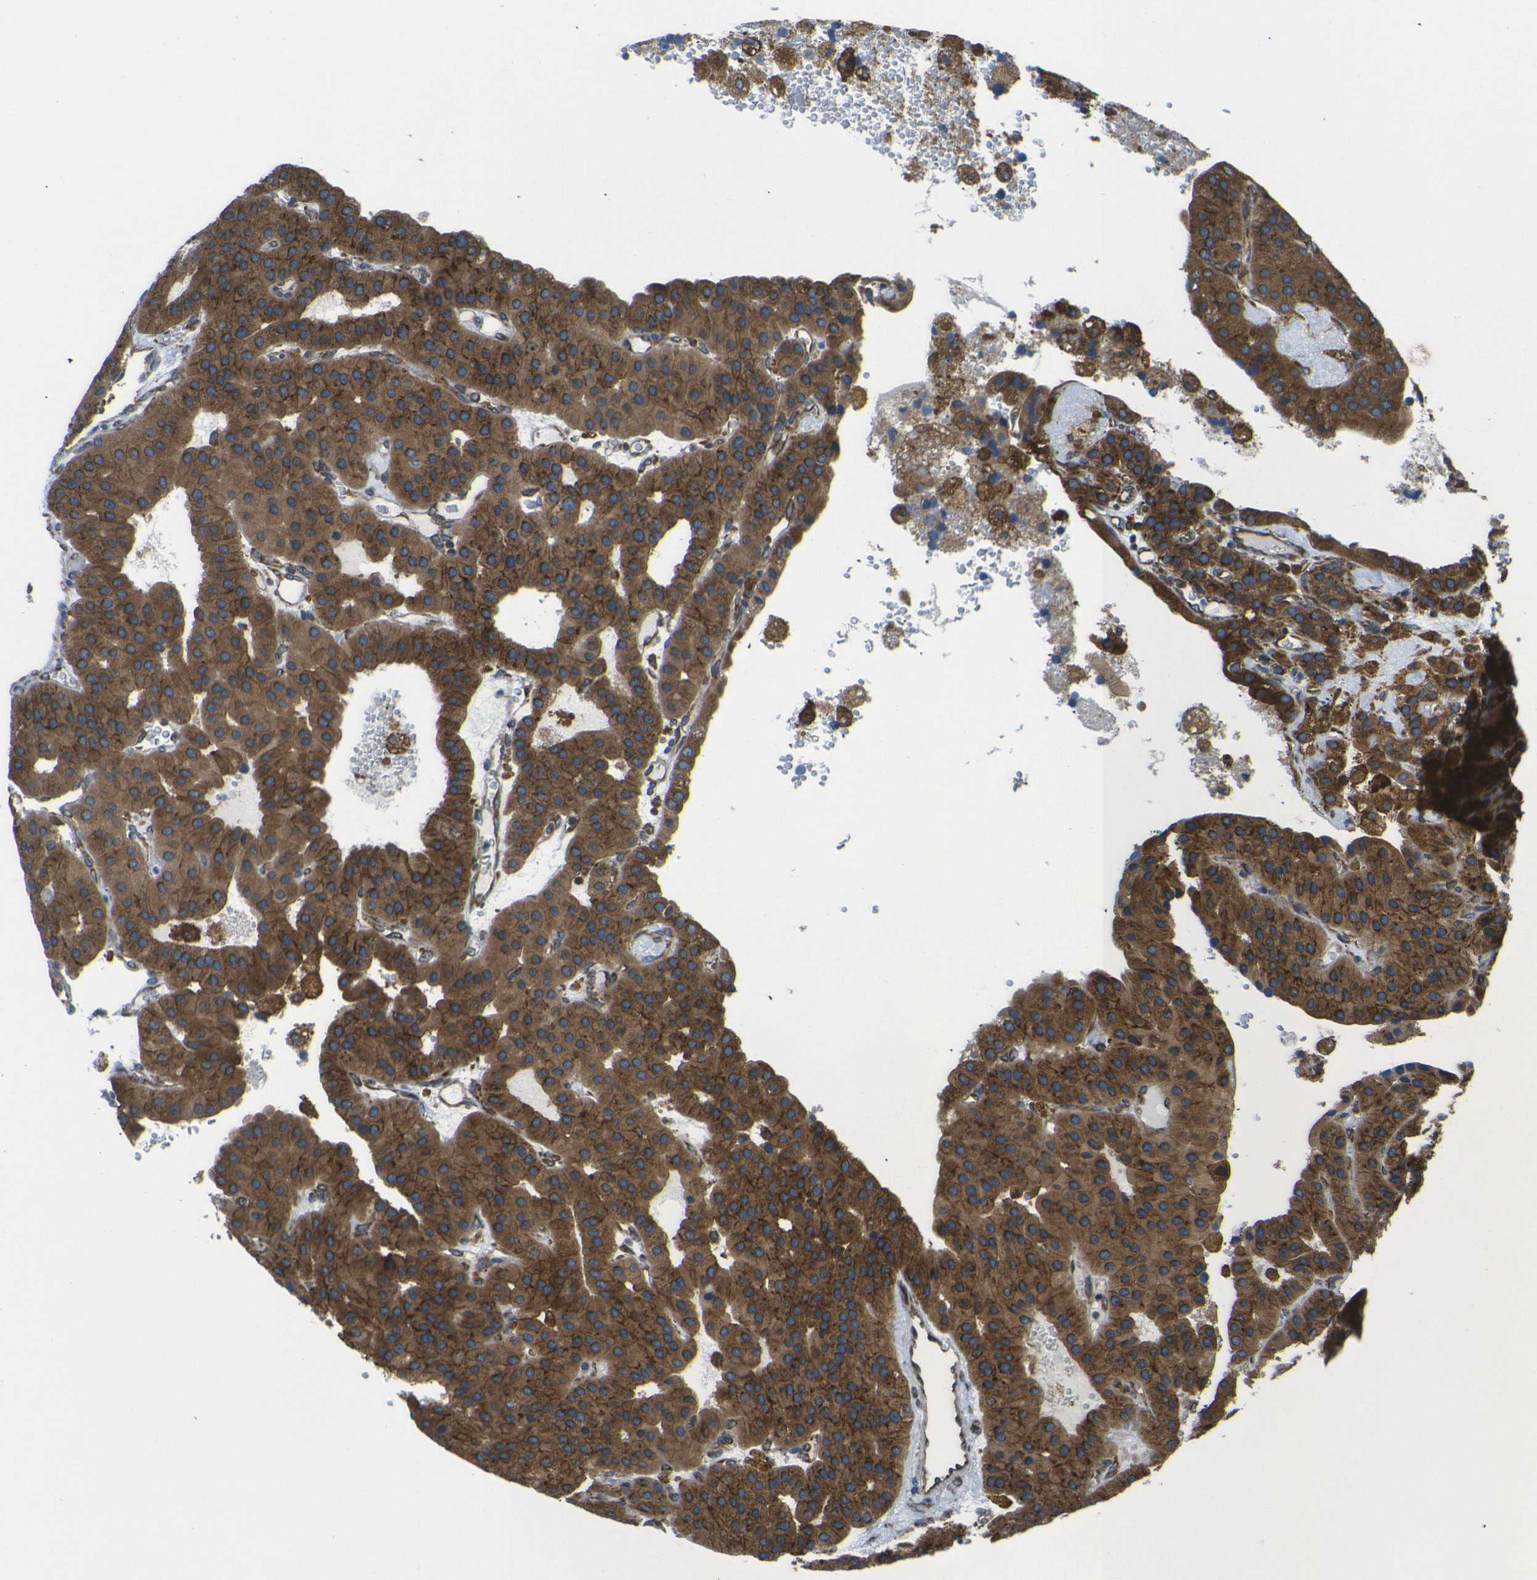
{"staining": {"intensity": "moderate", "quantity": ">75%", "location": "cytoplasmic/membranous"}, "tissue": "parathyroid gland", "cell_type": "Glandular cells", "image_type": "normal", "snomed": [{"axis": "morphology", "description": "Normal tissue, NOS"}, {"axis": "morphology", "description": "Adenoma, NOS"}, {"axis": "topography", "description": "Parathyroid gland"}], "caption": "Parathyroid gland stained for a protein exhibits moderate cytoplasmic/membranous positivity in glandular cells. Nuclei are stained in blue.", "gene": "RPSA", "patient": {"sex": "female", "age": 86}}